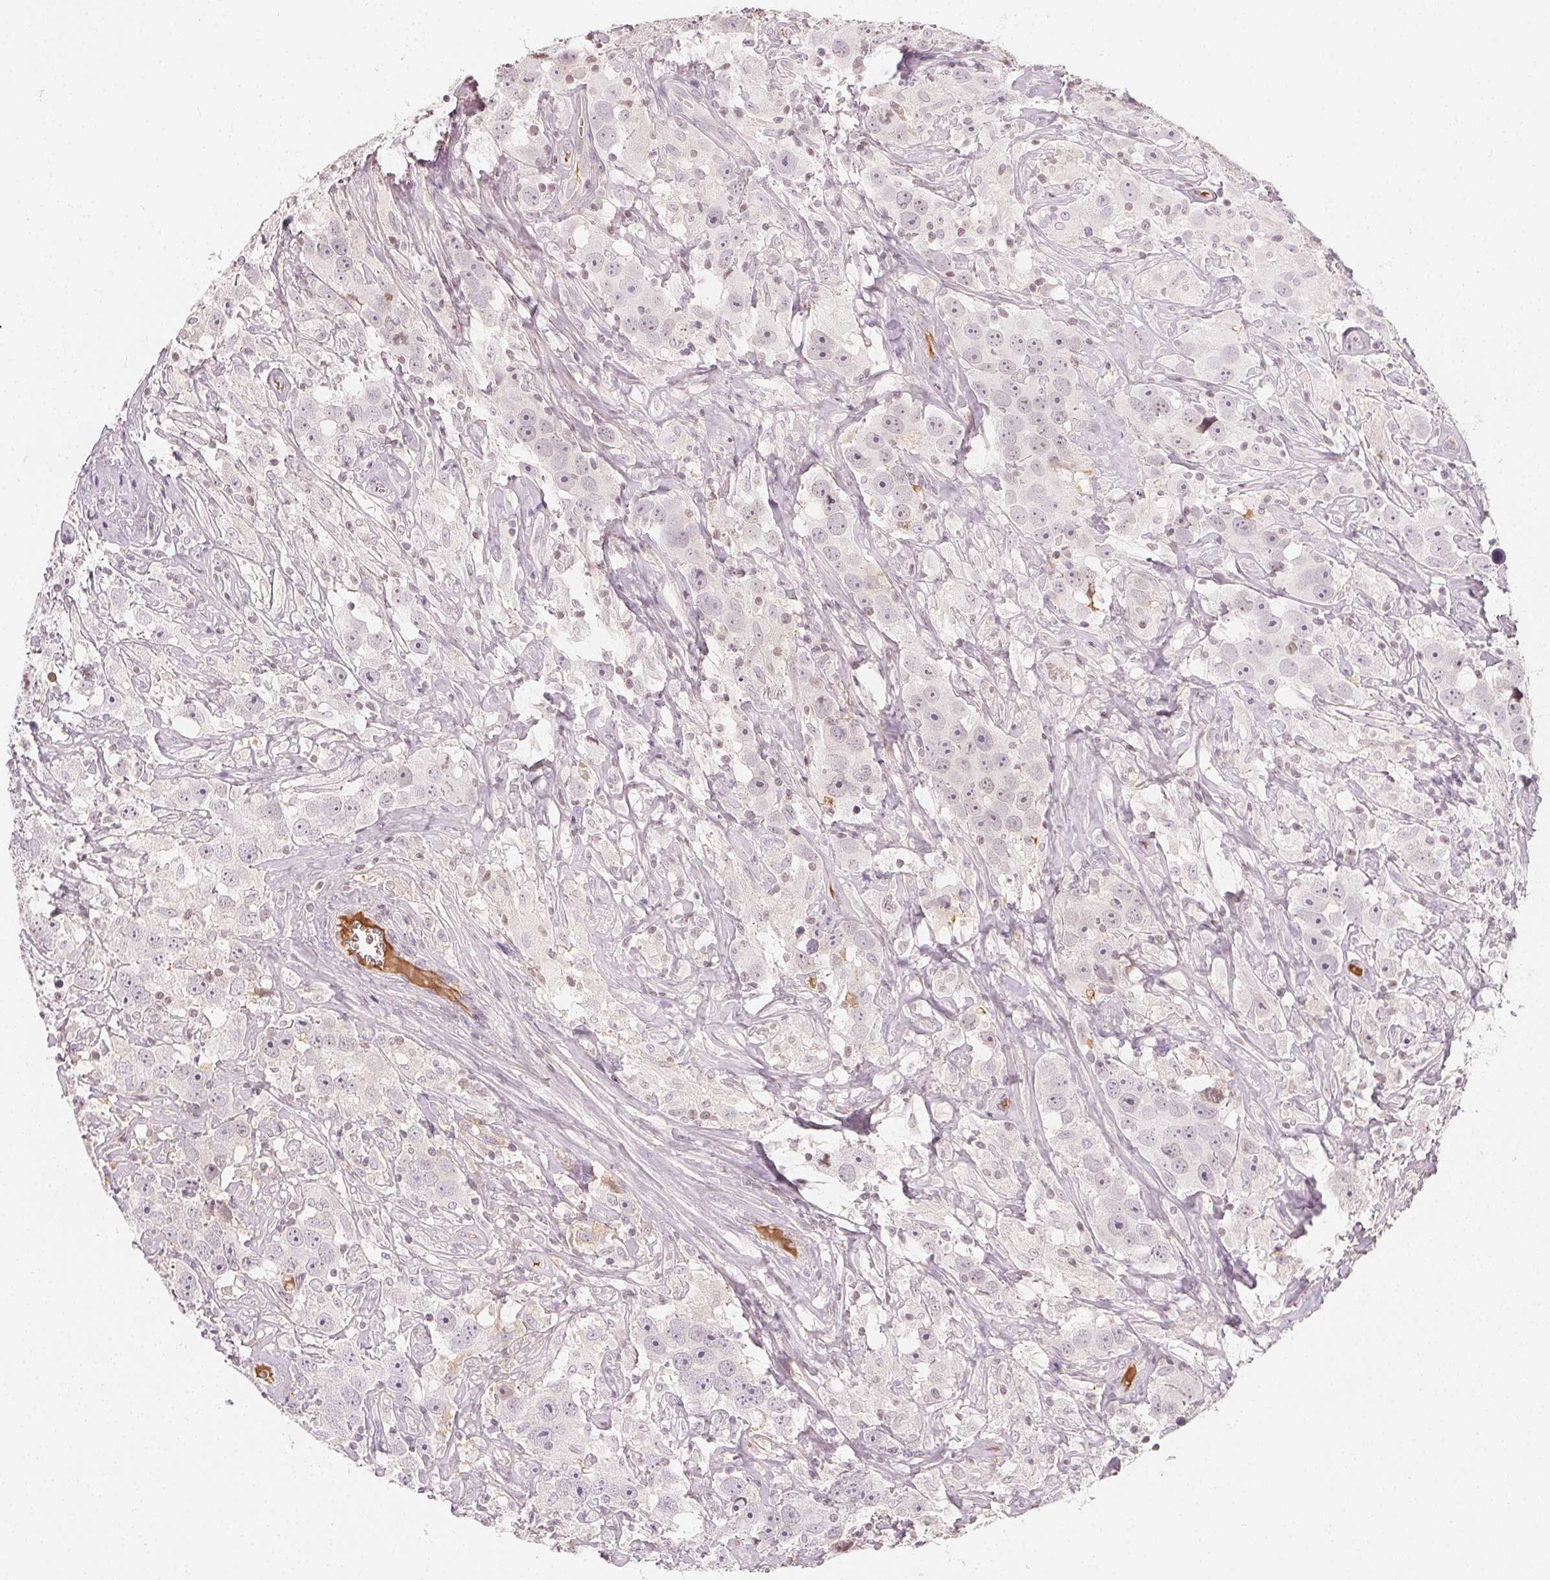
{"staining": {"intensity": "negative", "quantity": "none", "location": "none"}, "tissue": "testis cancer", "cell_type": "Tumor cells", "image_type": "cancer", "snomed": [{"axis": "morphology", "description": "Seminoma, NOS"}, {"axis": "topography", "description": "Testis"}], "caption": "IHC image of neoplastic tissue: seminoma (testis) stained with DAB reveals no significant protein expression in tumor cells.", "gene": "AFM", "patient": {"sex": "male", "age": 49}}